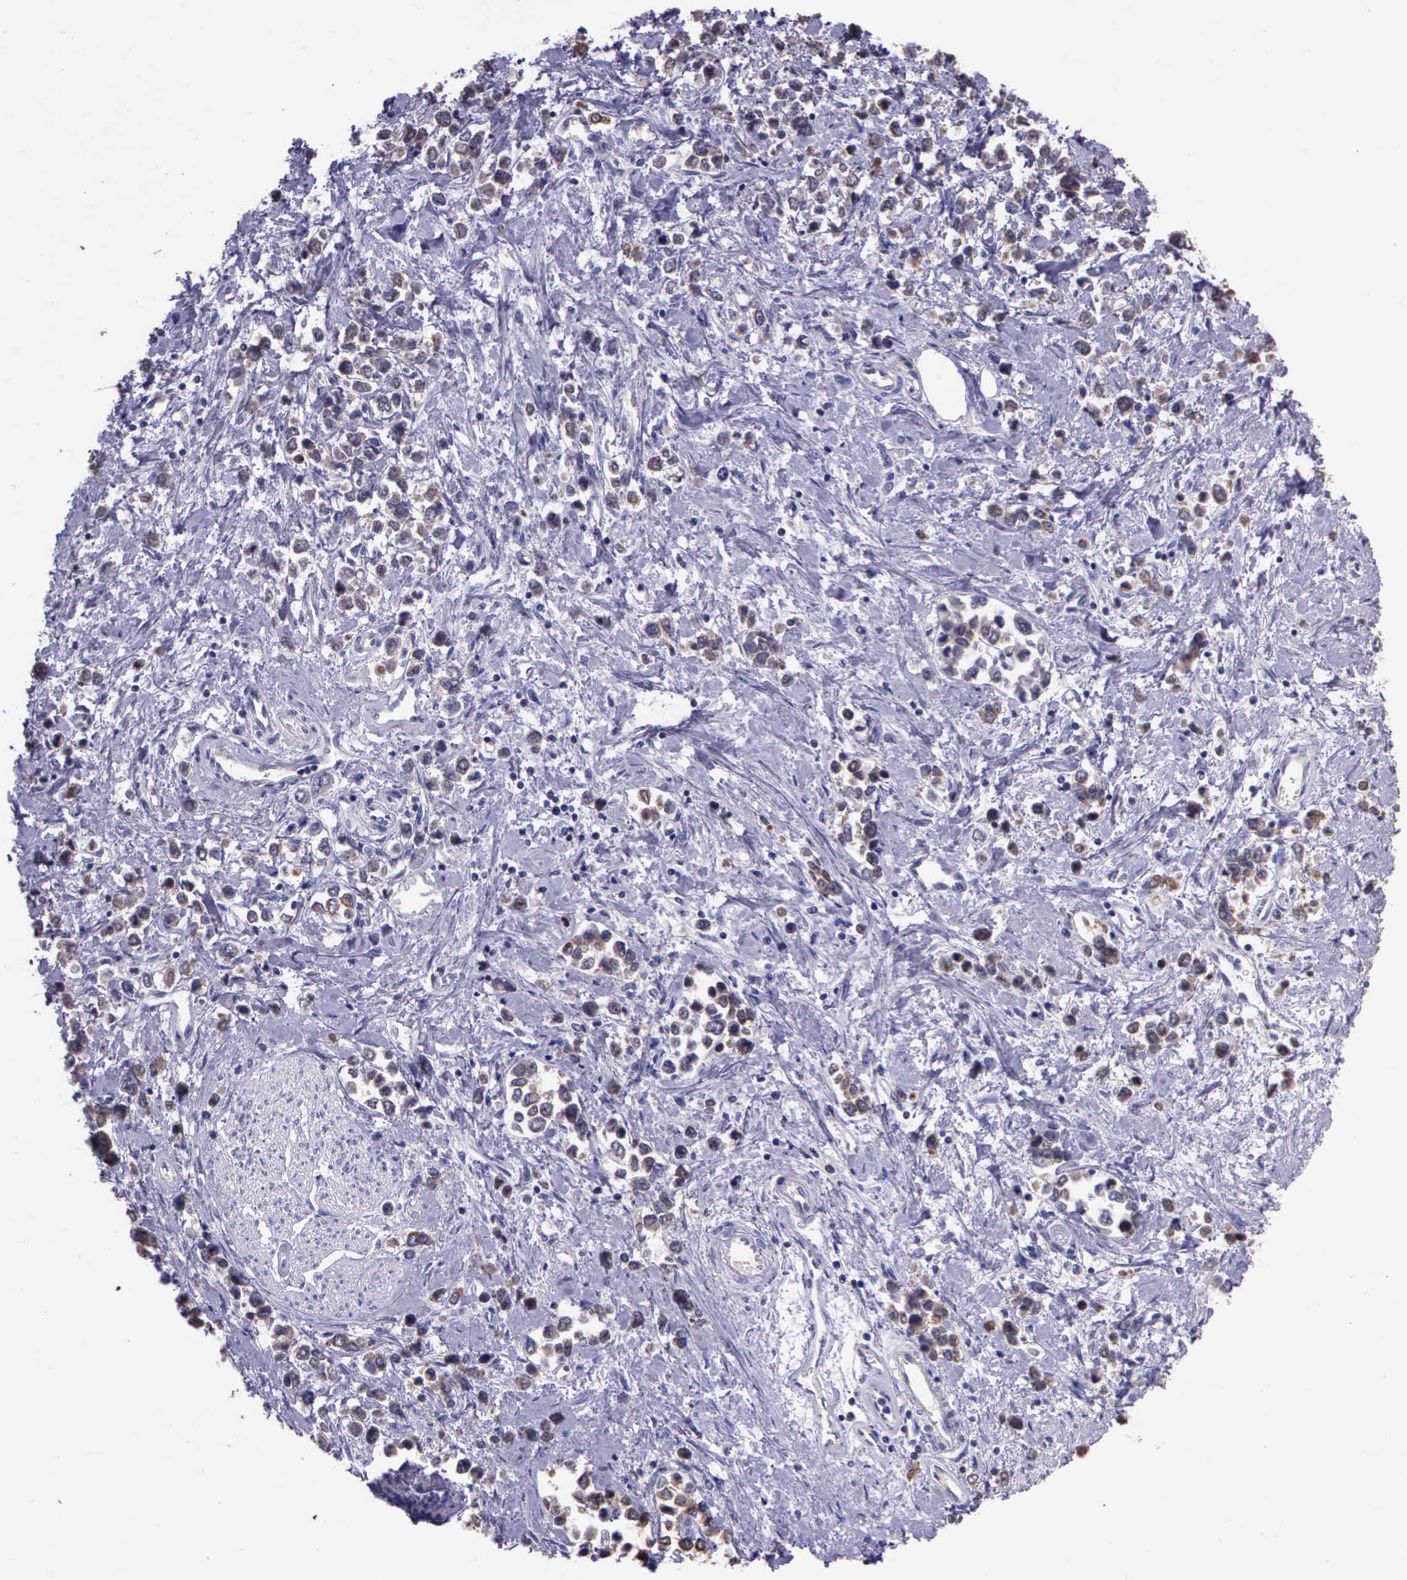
{"staining": {"intensity": "weak", "quantity": ">75%", "location": "cytoplasmic/membranous"}, "tissue": "stomach cancer", "cell_type": "Tumor cells", "image_type": "cancer", "snomed": [{"axis": "morphology", "description": "Adenocarcinoma, NOS"}, {"axis": "topography", "description": "Stomach, upper"}], "caption": "Brown immunohistochemical staining in stomach cancer reveals weak cytoplasmic/membranous staining in approximately >75% of tumor cells.", "gene": "IGBP1", "patient": {"sex": "male", "age": 76}}